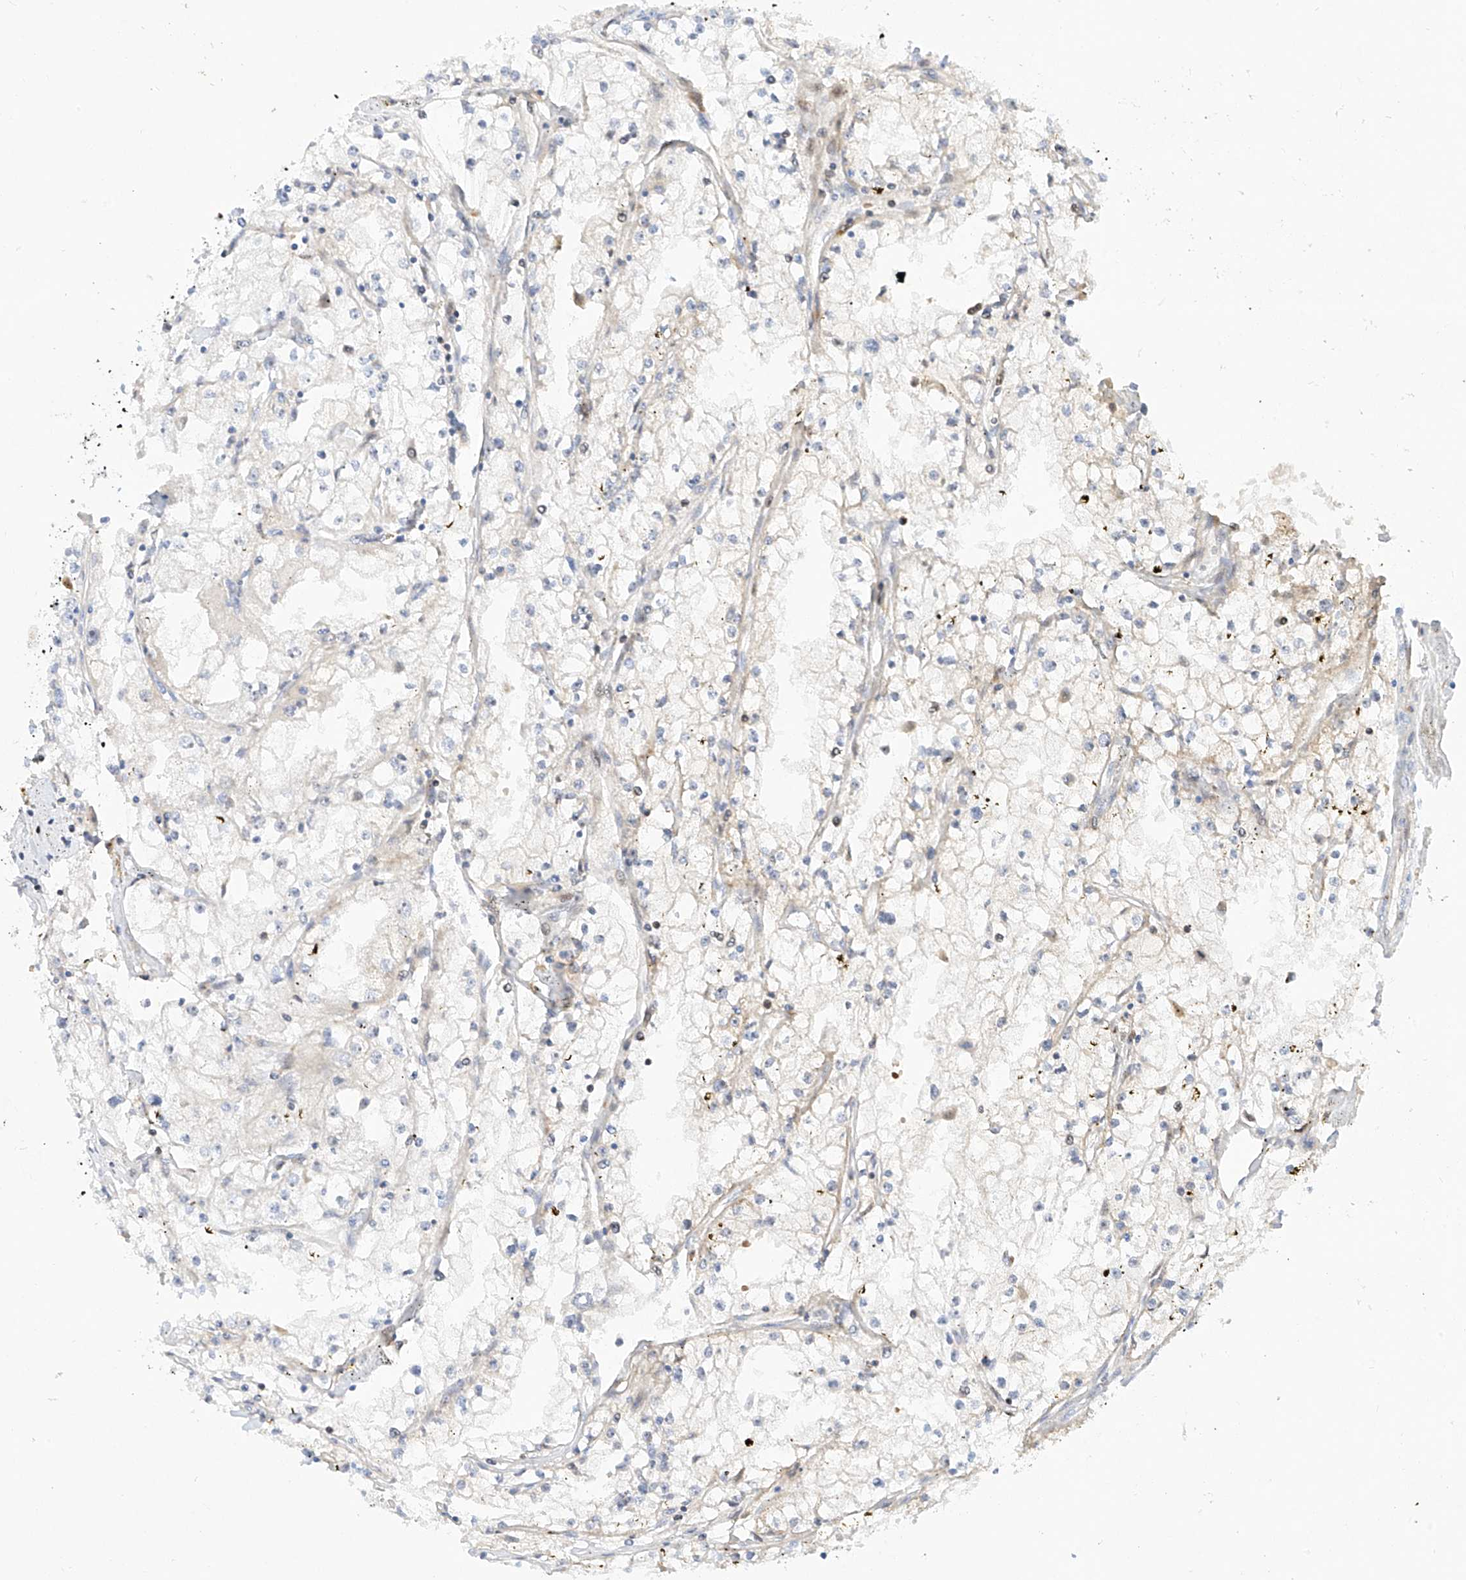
{"staining": {"intensity": "negative", "quantity": "none", "location": "none"}, "tissue": "renal cancer", "cell_type": "Tumor cells", "image_type": "cancer", "snomed": [{"axis": "morphology", "description": "Adenocarcinoma, NOS"}, {"axis": "topography", "description": "Kidney"}], "caption": "Immunohistochemistry (IHC) micrograph of neoplastic tissue: renal cancer stained with DAB shows no significant protein positivity in tumor cells.", "gene": "SNU13", "patient": {"sex": "male", "age": 56}}